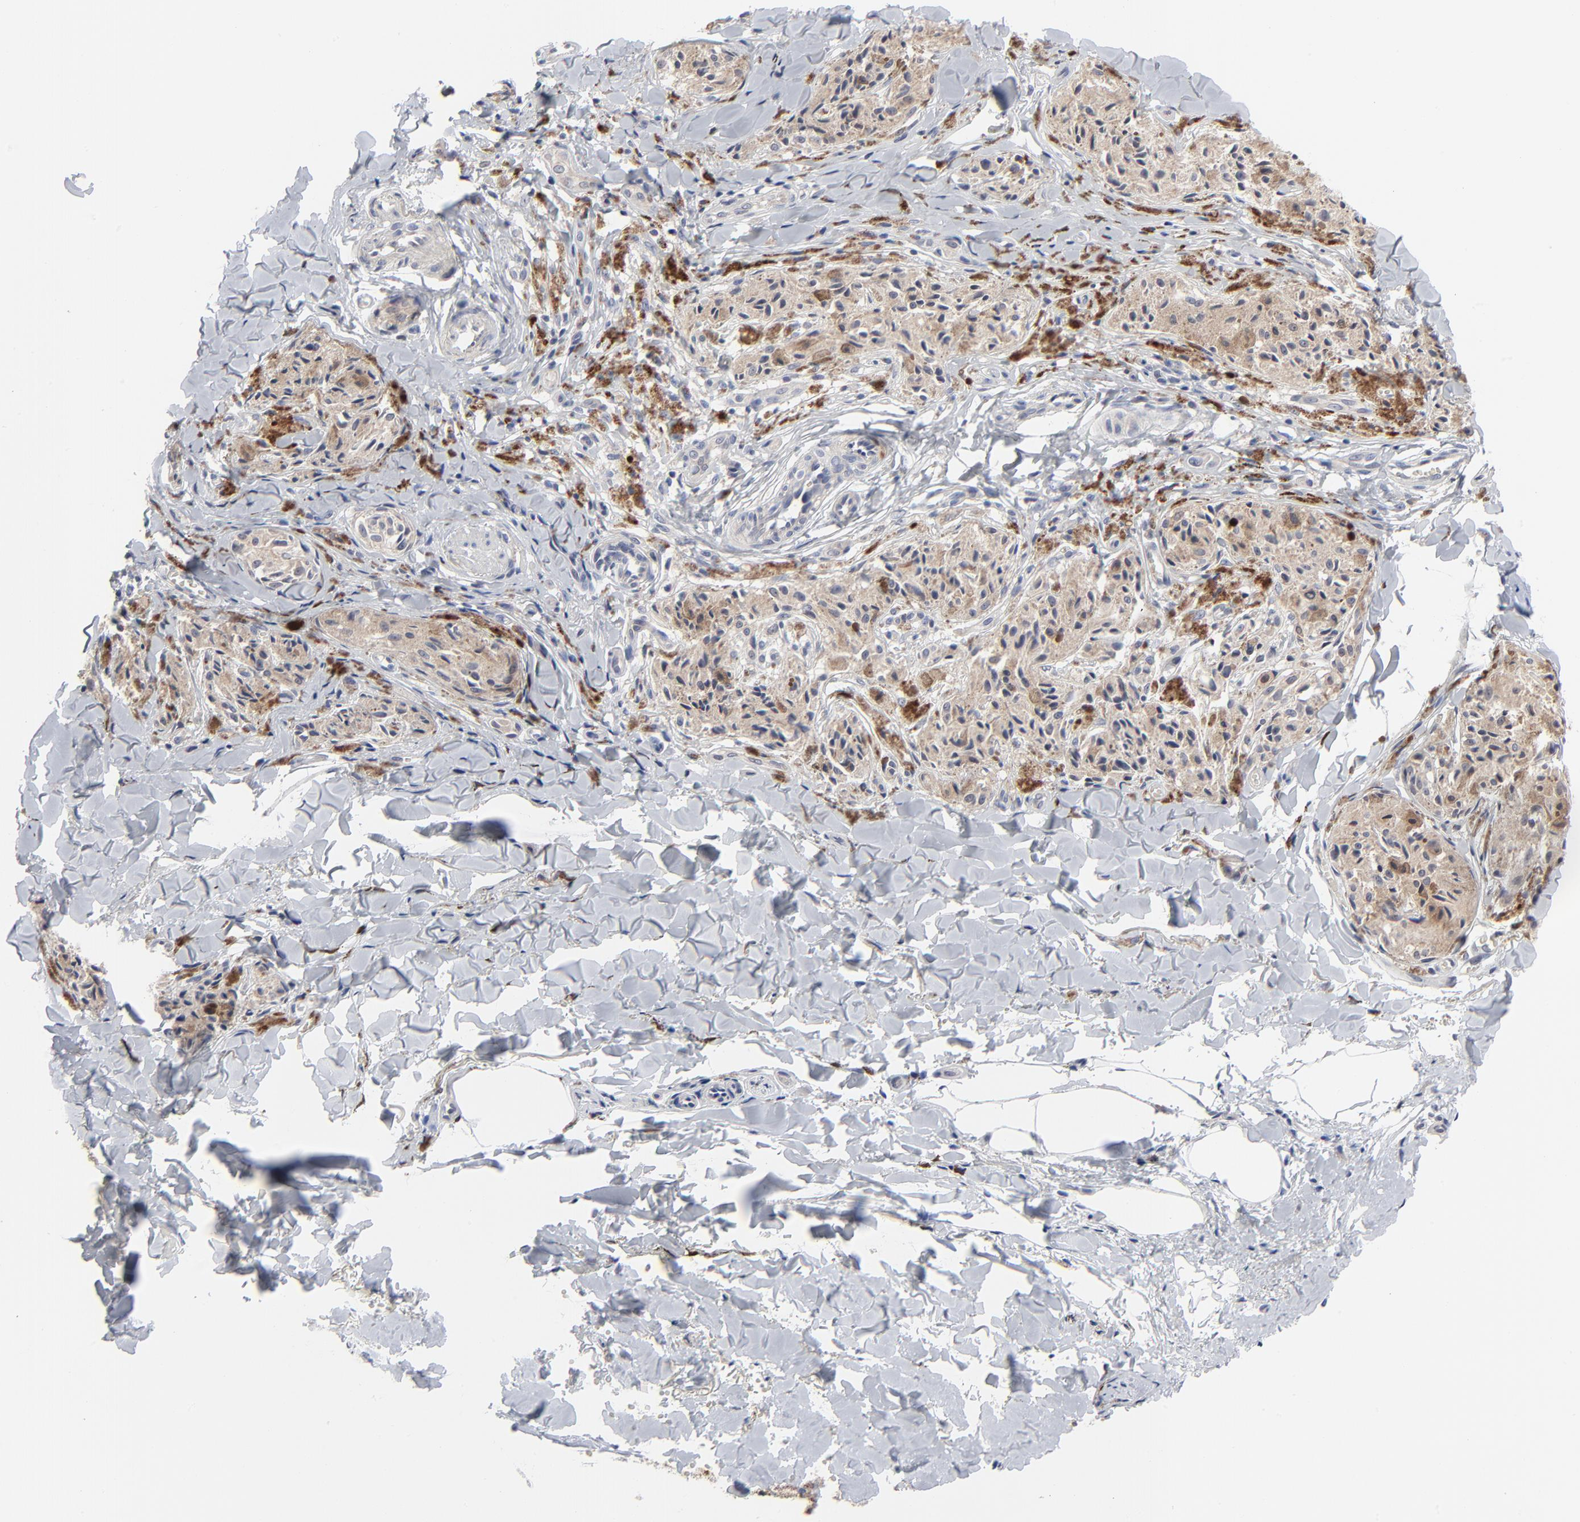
{"staining": {"intensity": "strong", "quantity": "<25%", "location": "cytoplasmic/membranous,nuclear"}, "tissue": "melanoma", "cell_type": "Tumor cells", "image_type": "cancer", "snomed": [{"axis": "morphology", "description": "Malignant melanoma, Metastatic site"}, {"axis": "topography", "description": "Skin"}], "caption": "DAB immunohistochemical staining of human melanoma demonstrates strong cytoplasmic/membranous and nuclear protein staining in about <25% of tumor cells.", "gene": "CDK1", "patient": {"sex": "female", "age": 66}}